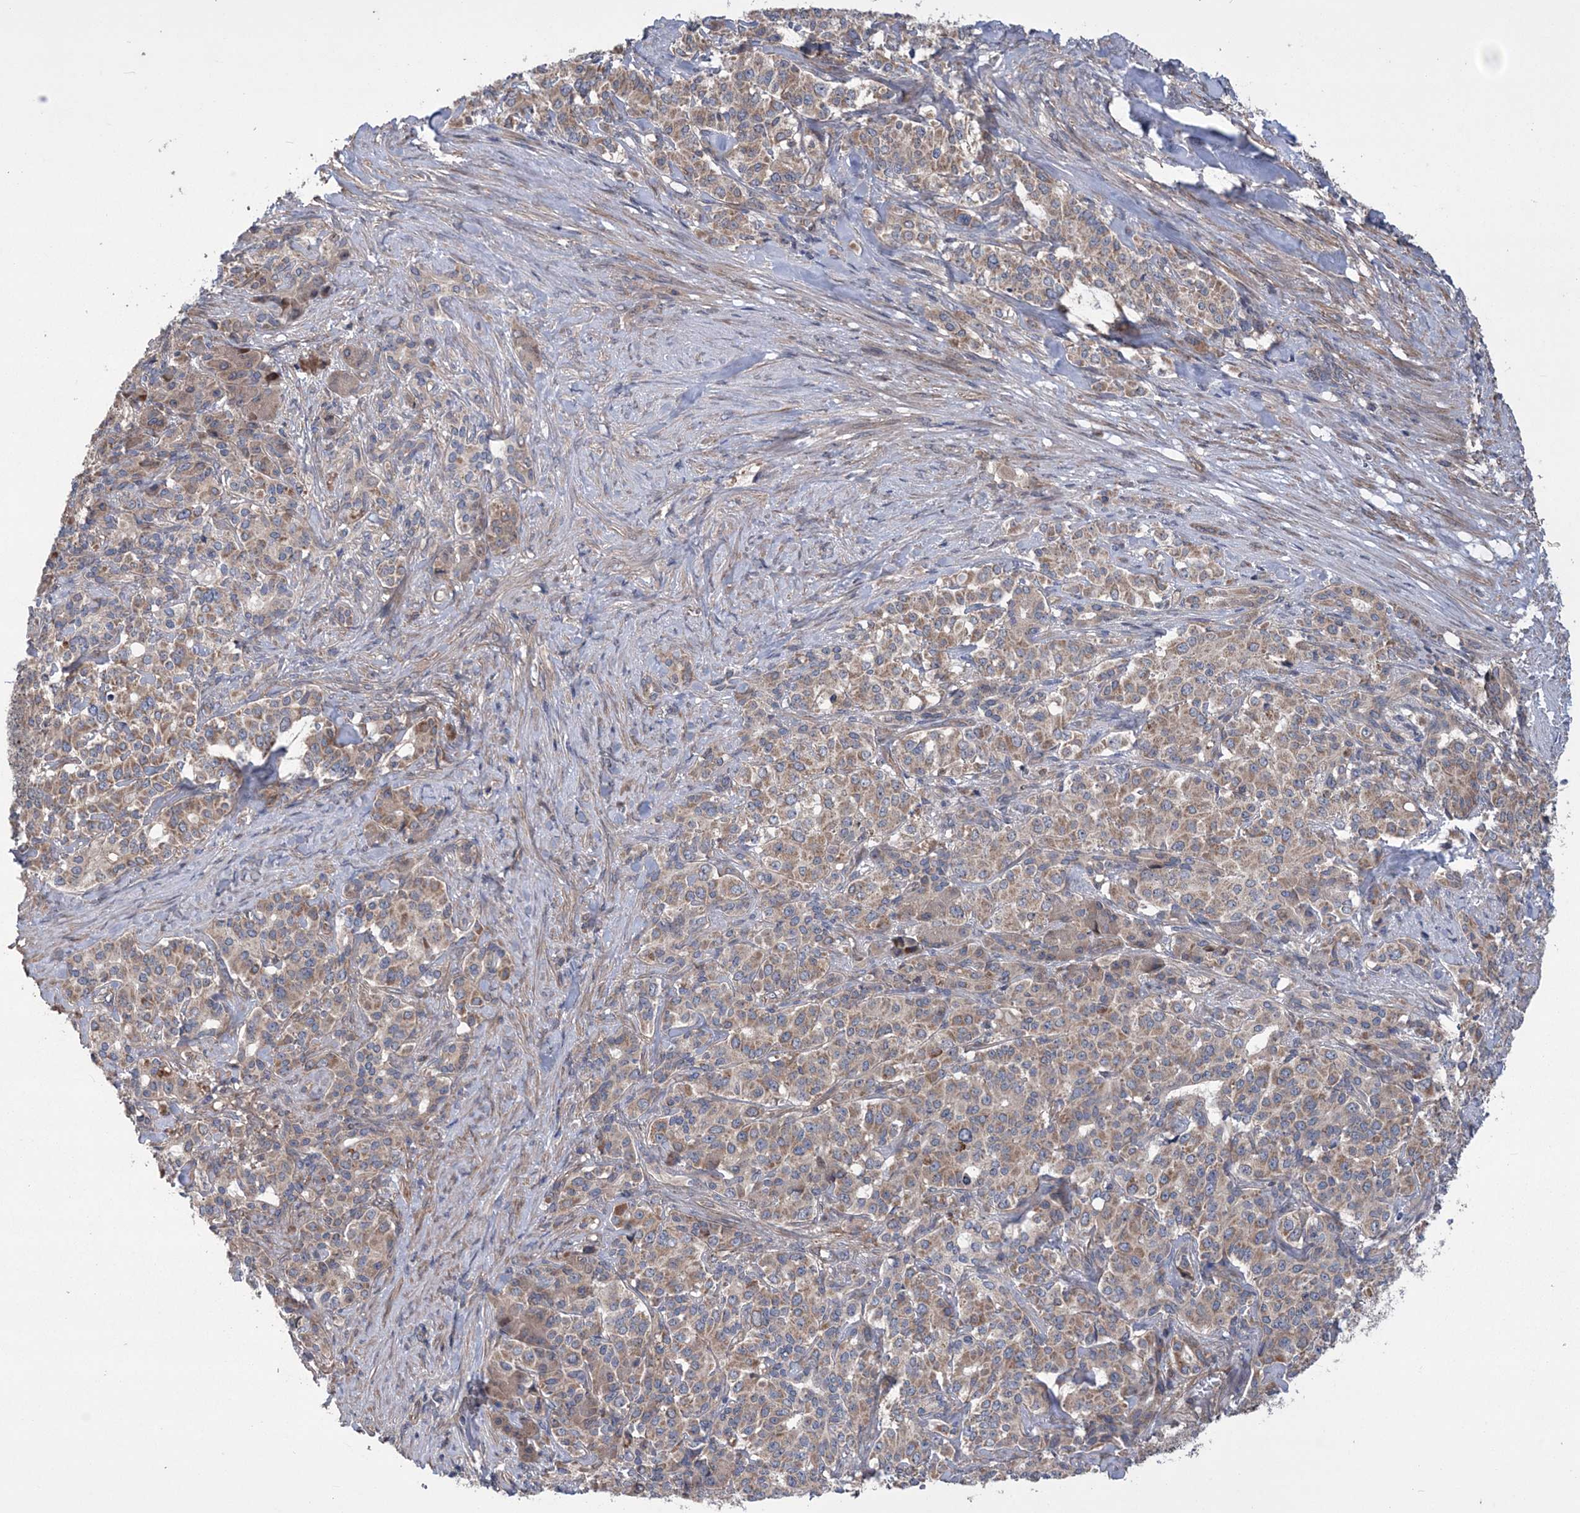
{"staining": {"intensity": "moderate", "quantity": "25%-75%", "location": "cytoplasmic/membranous"}, "tissue": "pancreatic cancer", "cell_type": "Tumor cells", "image_type": "cancer", "snomed": [{"axis": "morphology", "description": "Adenocarcinoma, NOS"}, {"axis": "topography", "description": "Pancreas"}], "caption": "This micrograph shows immunohistochemistry (IHC) staining of pancreatic cancer, with medium moderate cytoplasmic/membranous staining in approximately 25%-75% of tumor cells.", "gene": "MTRF1L", "patient": {"sex": "female", "age": 74}}